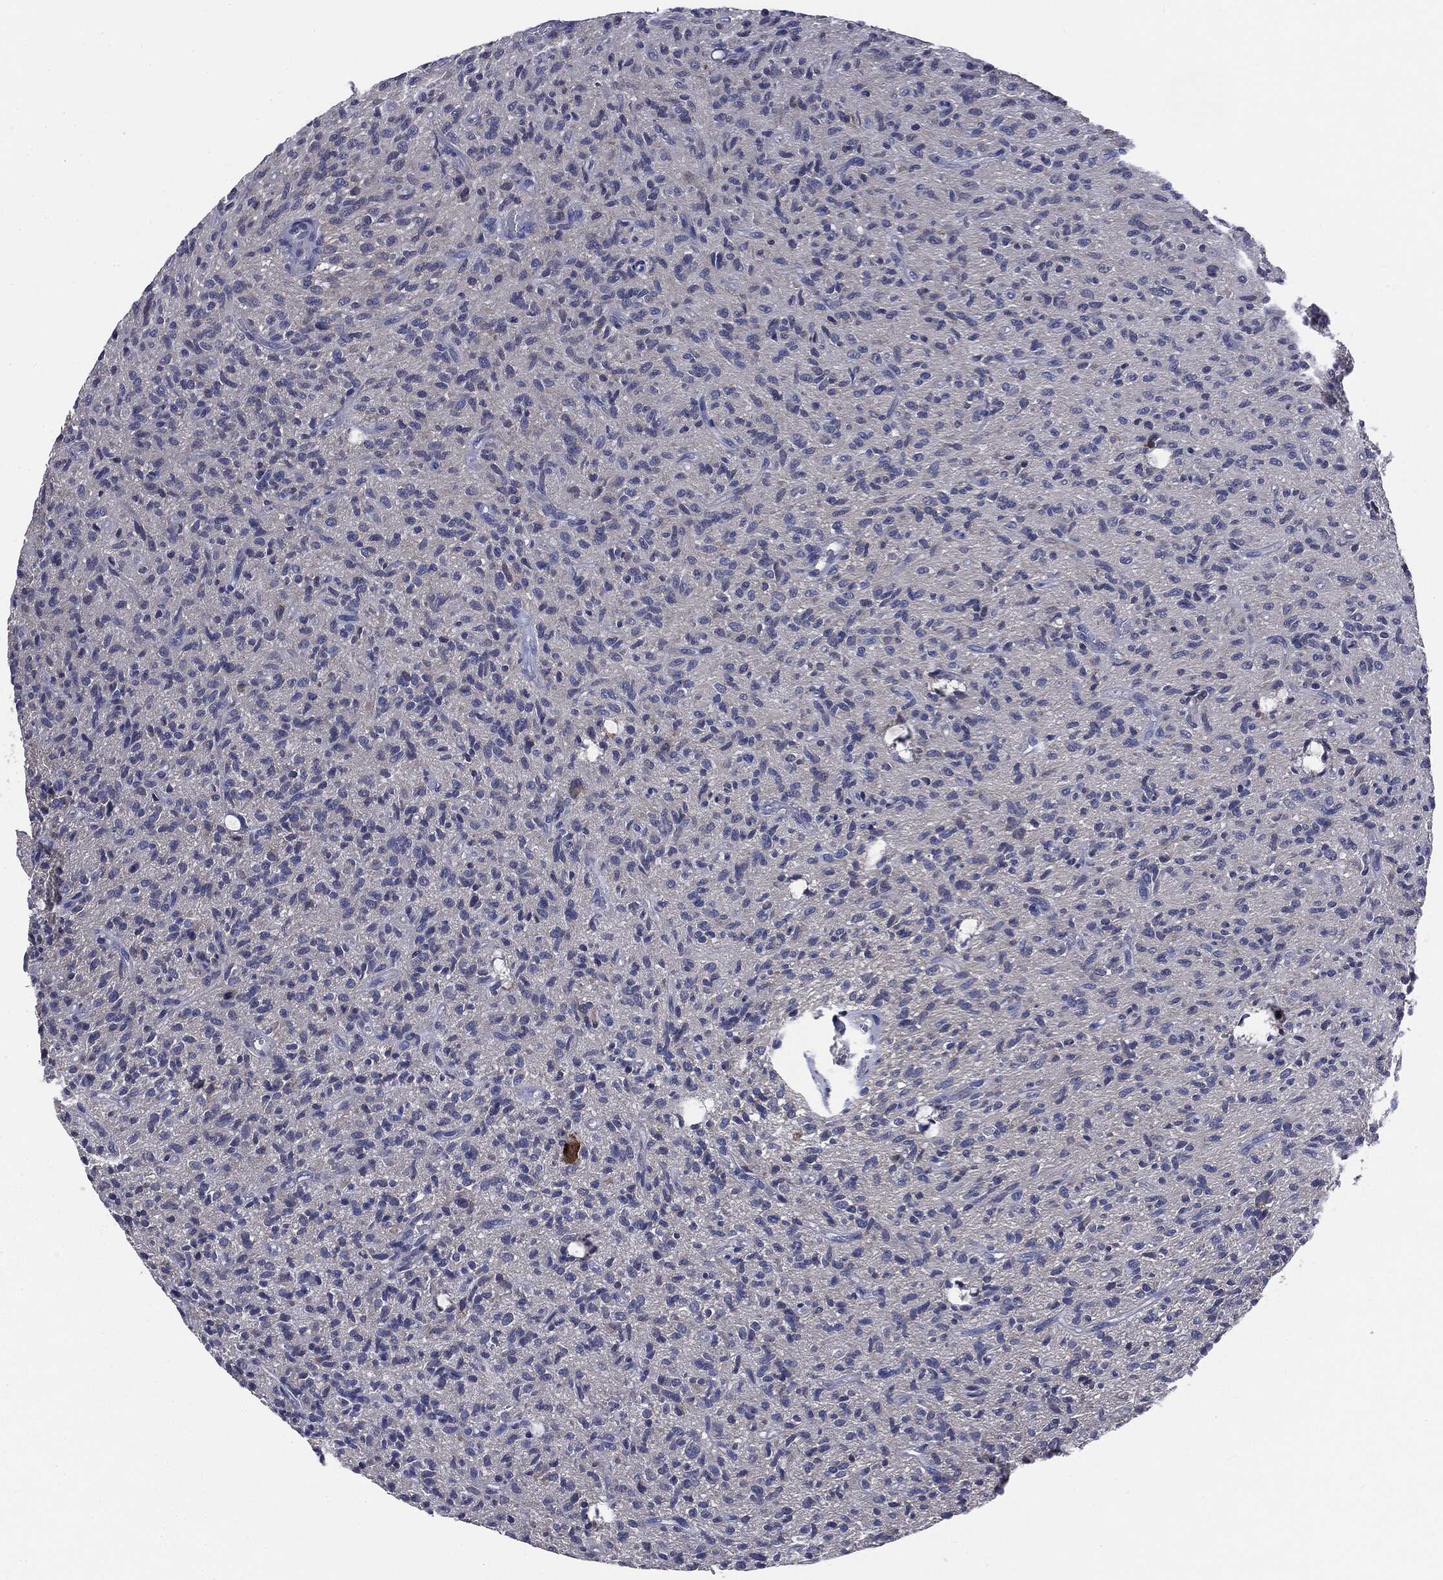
{"staining": {"intensity": "negative", "quantity": "none", "location": "none"}, "tissue": "glioma", "cell_type": "Tumor cells", "image_type": "cancer", "snomed": [{"axis": "morphology", "description": "Glioma, malignant, High grade"}, {"axis": "topography", "description": "Brain"}], "caption": "This is an immunohistochemistry image of human malignant high-grade glioma. There is no positivity in tumor cells.", "gene": "PTGS2", "patient": {"sex": "male", "age": 64}}